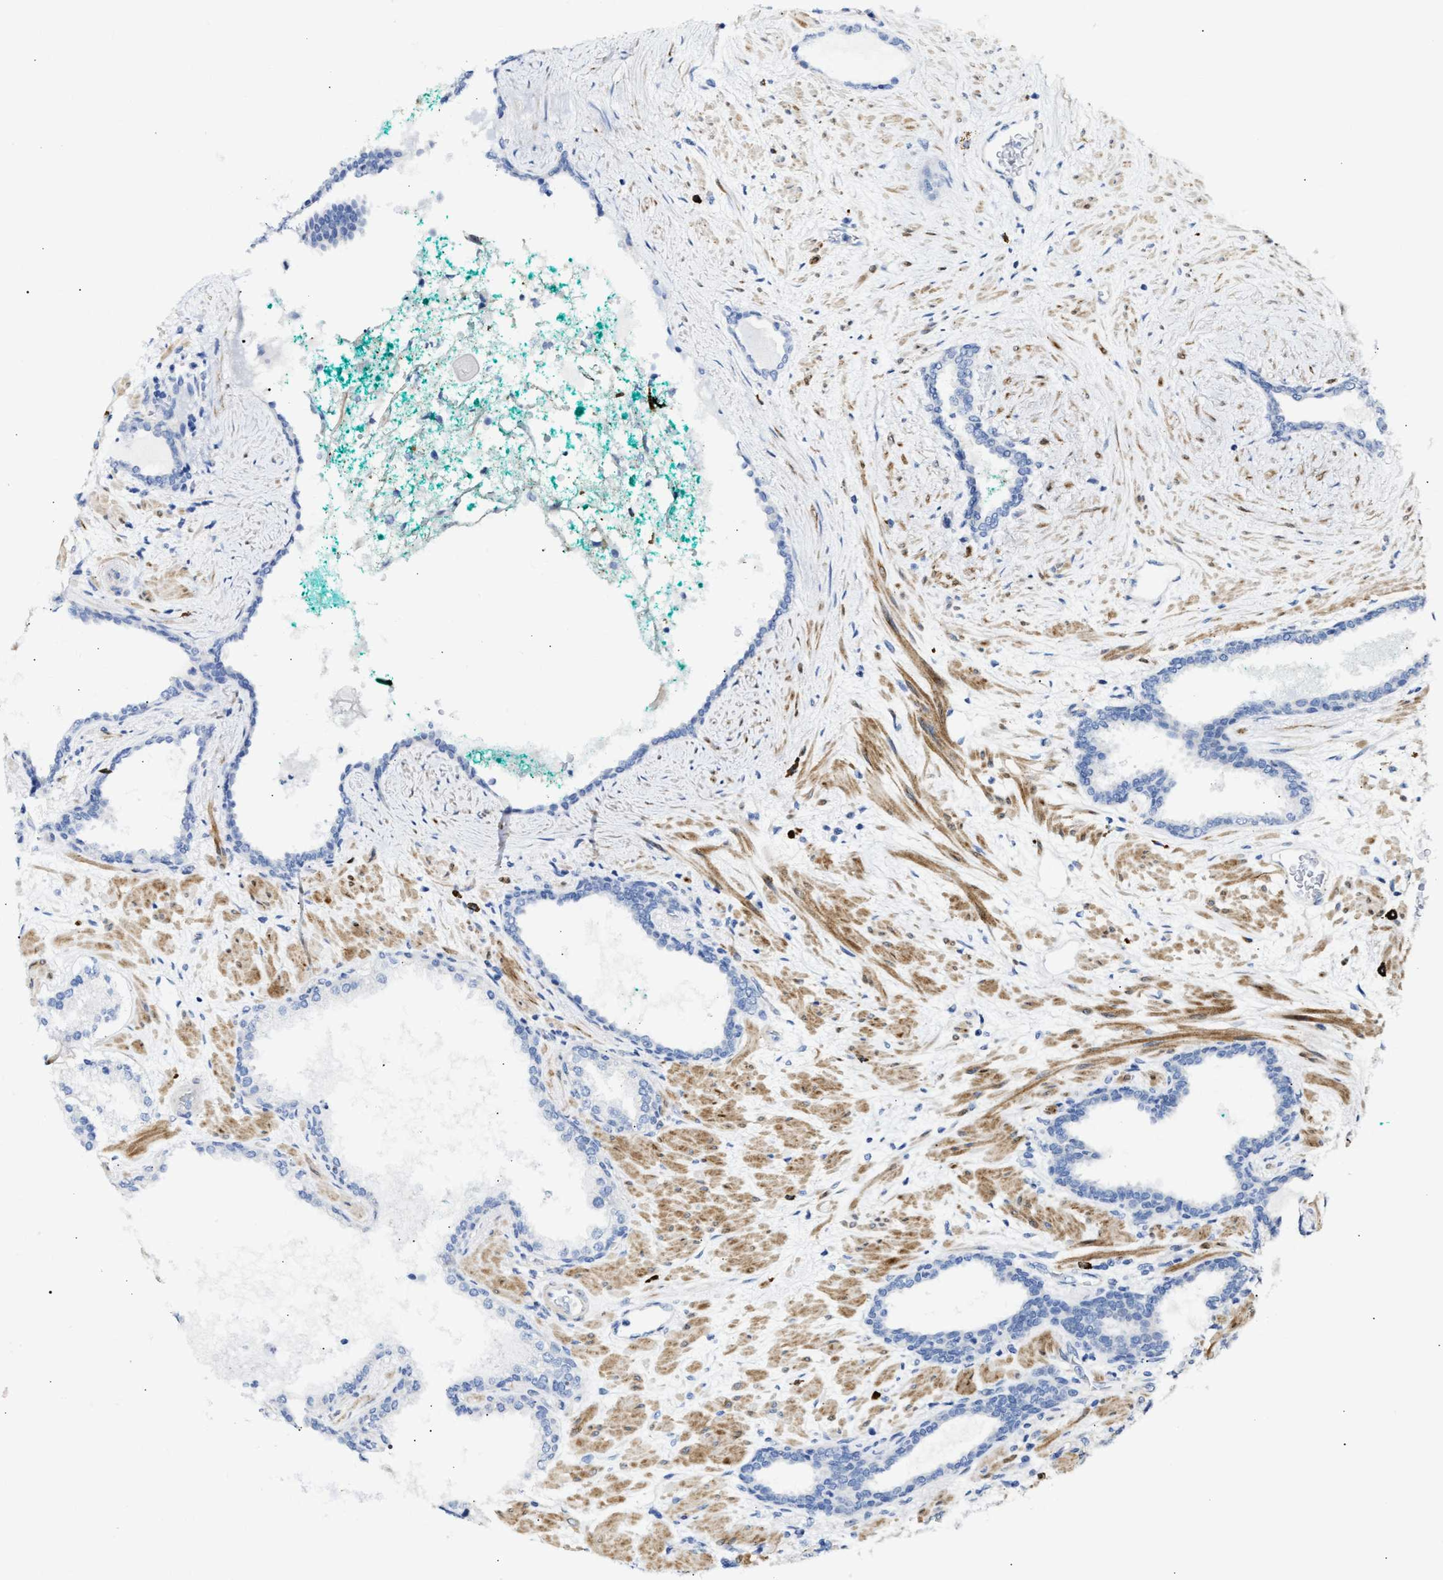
{"staining": {"intensity": "negative", "quantity": "none", "location": "none"}, "tissue": "prostate cancer", "cell_type": "Tumor cells", "image_type": "cancer", "snomed": [{"axis": "morphology", "description": "Adenocarcinoma, Low grade"}, {"axis": "topography", "description": "Prostate"}], "caption": "Prostate cancer (adenocarcinoma (low-grade)) was stained to show a protein in brown. There is no significant expression in tumor cells.", "gene": "FHL1", "patient": {"sex": "male", "age": 63}}